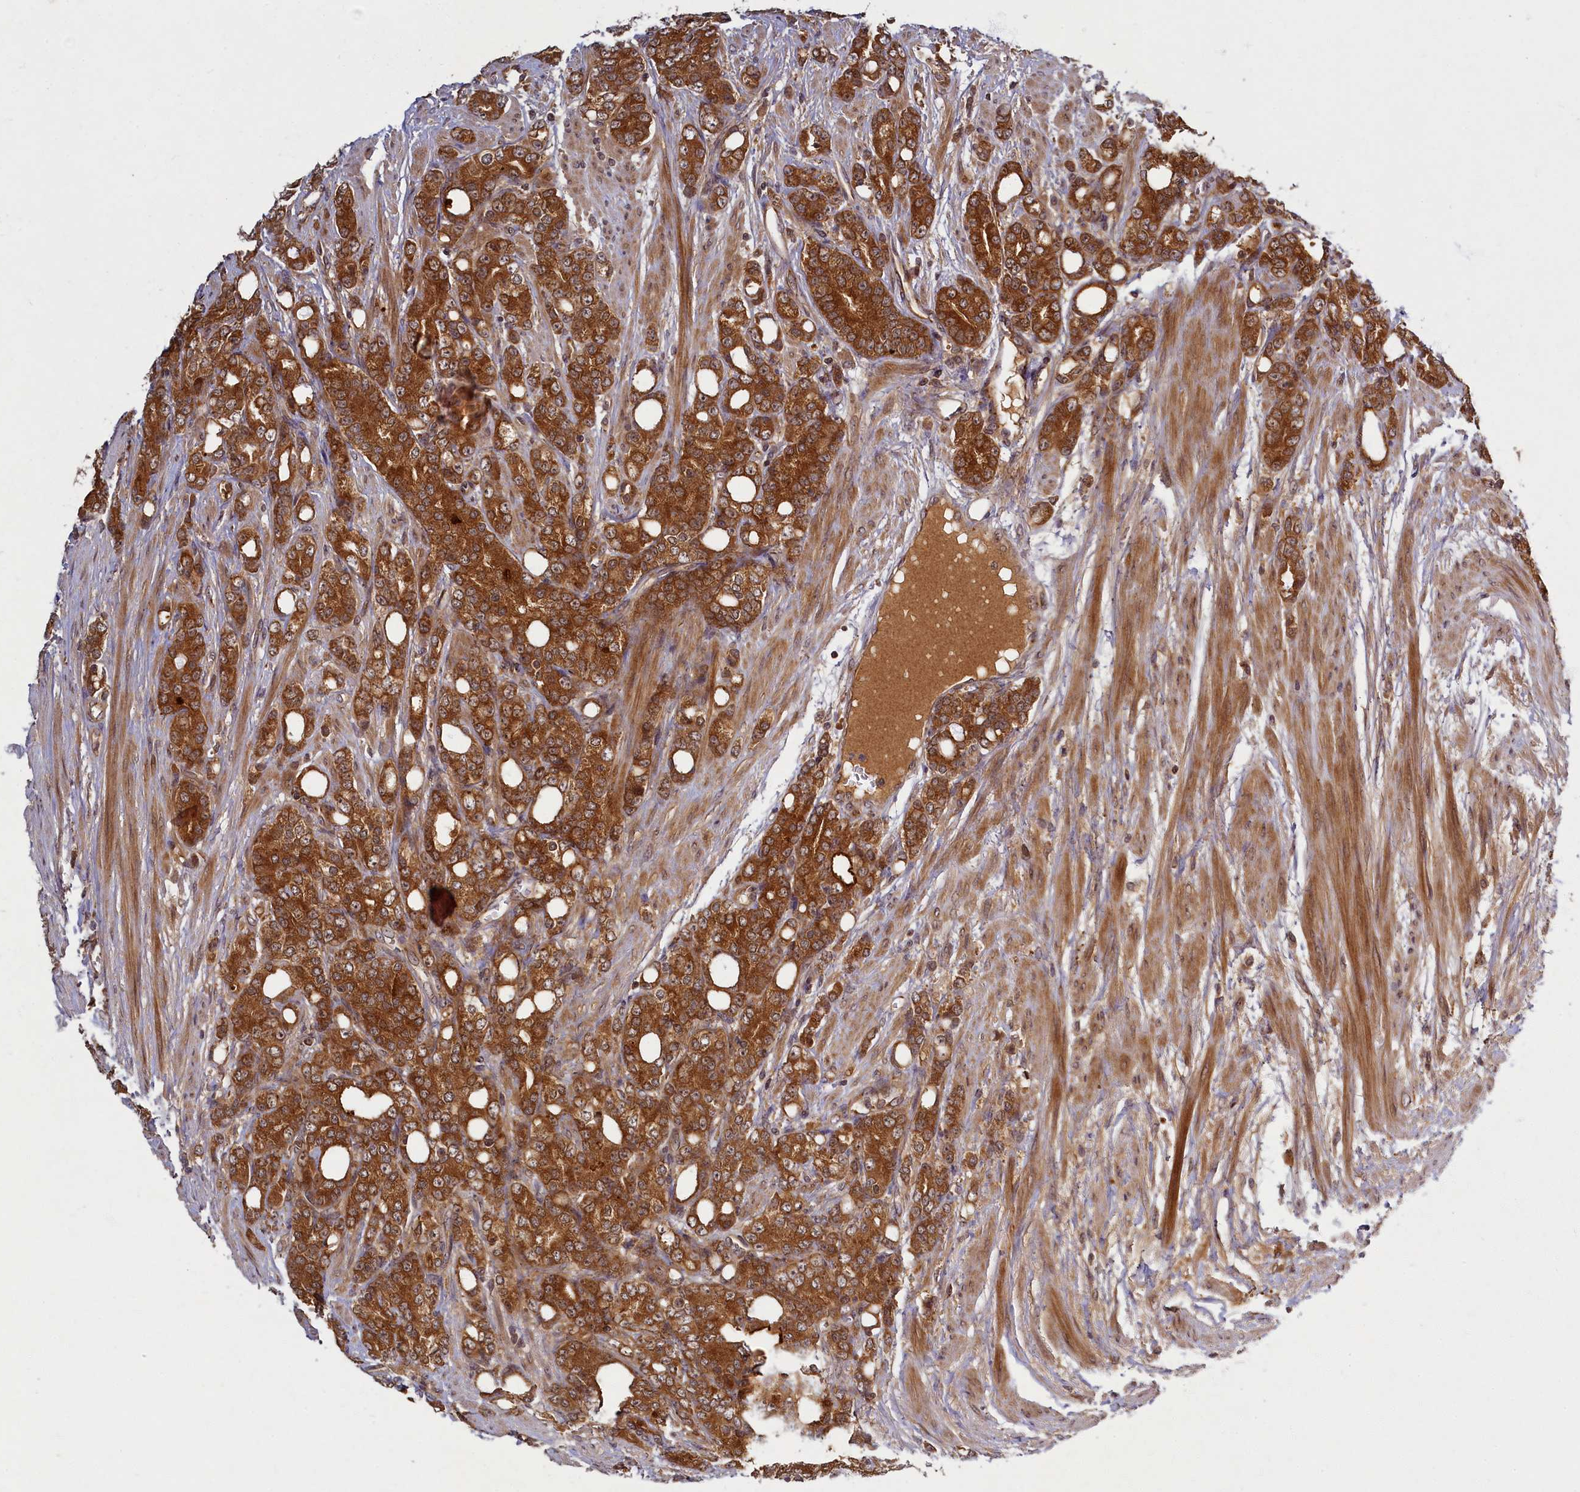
{"staining": {"intensity": "strong", "quantity": ">75%", "location": "cytoplasmic/membranous"}, "tissue": "prostate cancer", "cell_type": "Tumor cells", "image_type": "cancer", "snomed": [{"axis": "morphology", "description": "Adenocarcinoma, High grade"}, {"axis": "topography", "description": "Prostate"}], "caption": "IHC histopathology image of neoplastic tissue: human prostate adenocarcinoma (high-grade) stained using immunohistochemistry (IHC) shows high levels of strong protein expression localized specifically in the cytoplasmic/membranous of tumor cells, appearing as a cytoplasmic/membranous brown color.", "gene": "BICD1", "patient": {"sex": "male", "age": 62}}